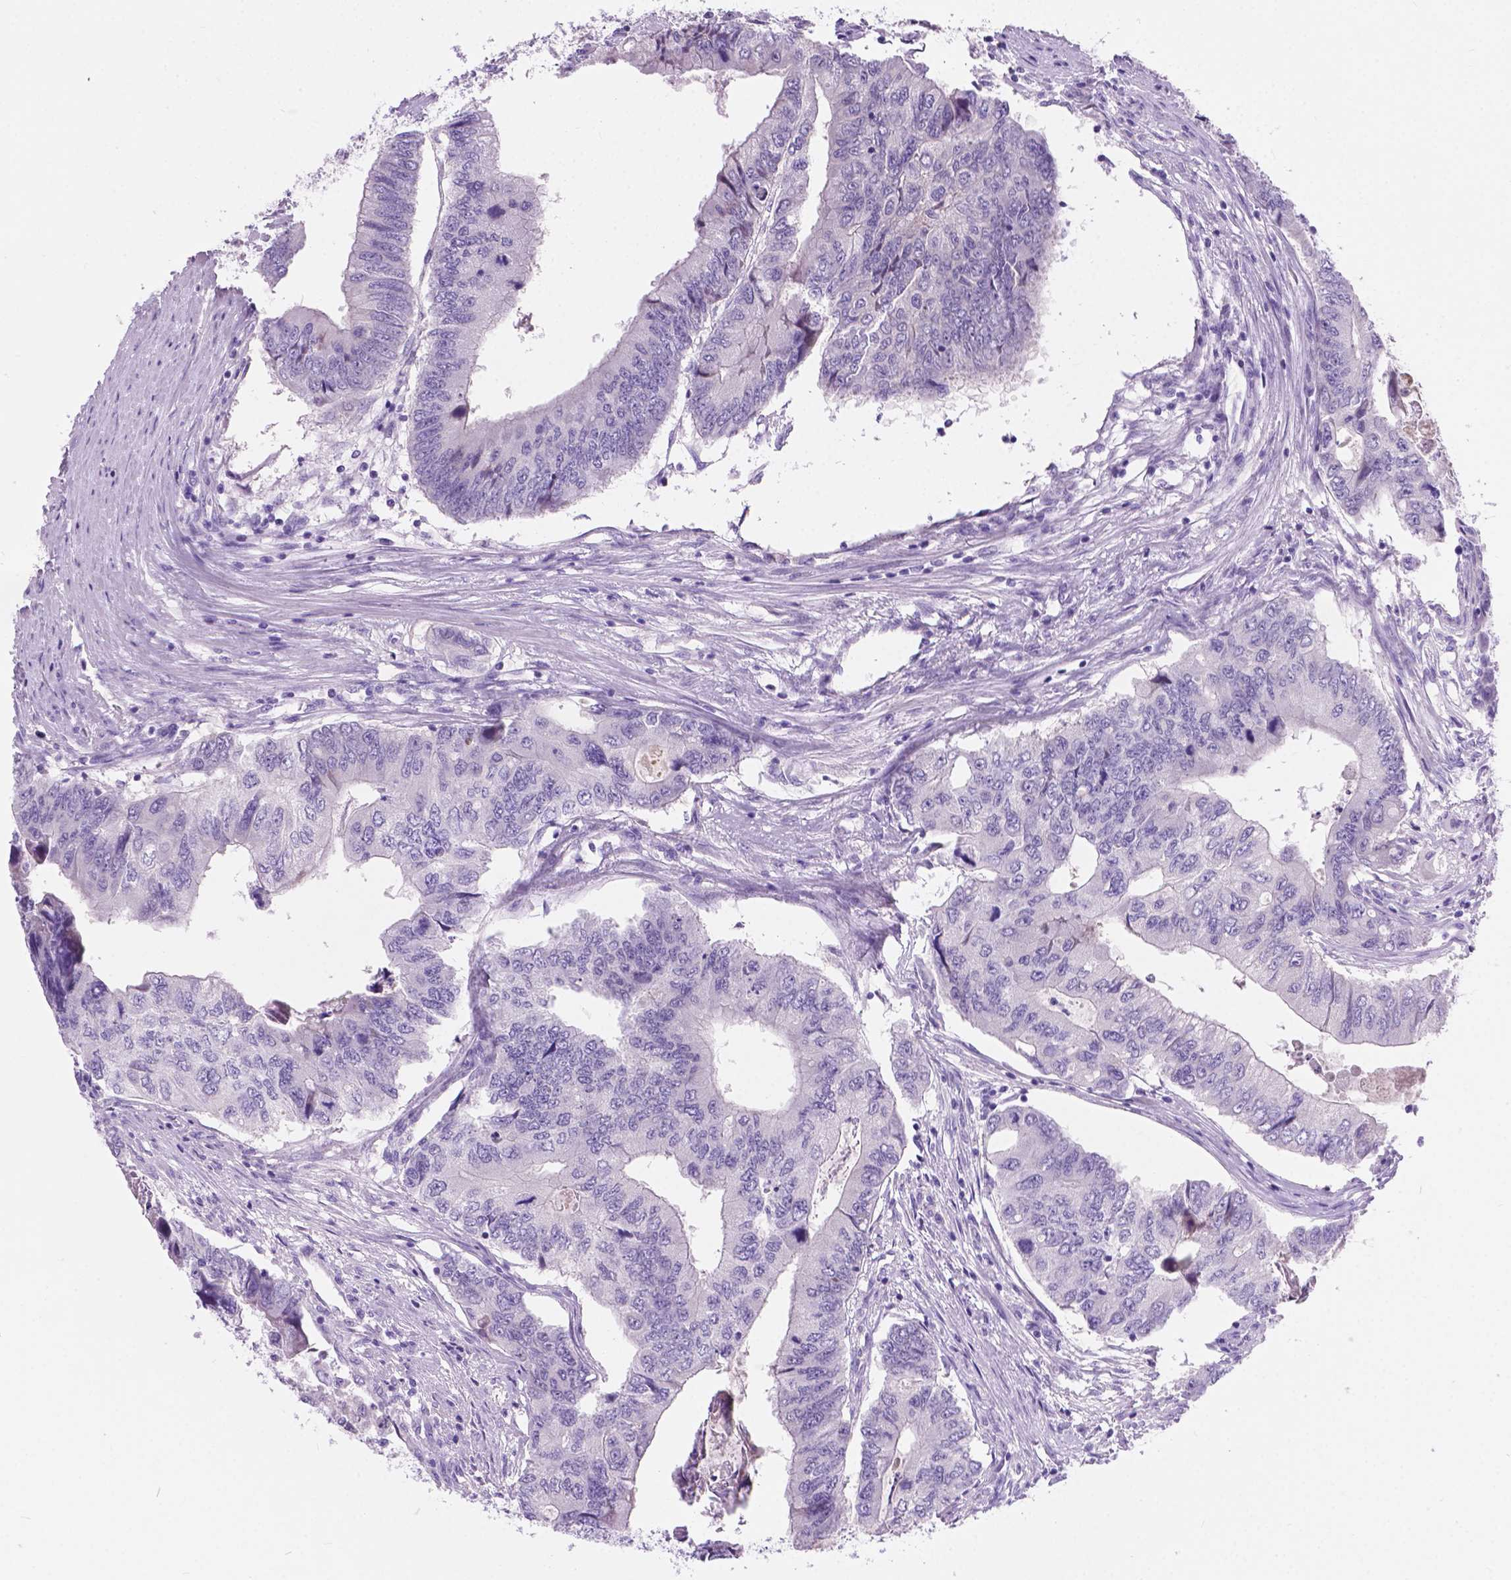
{"staining": {"intensity": "negative", "quantity": "none", "location": "none"}, "tissue": "colorectal cancer", "cell_type": "Tumor cells", "image_type": "cancer", "snomed": [{"axis": "morphology", "description": "Adenocarcinoma, NOS"}, {"axis": "topography", "description": "Colon"}], "caption": "Immunohistochemical staining of human colorectal cancer exhibits no significant staining in tumor cells.", "gene": "ARMS2", "patient": {"sex": "male", "age": 53}}